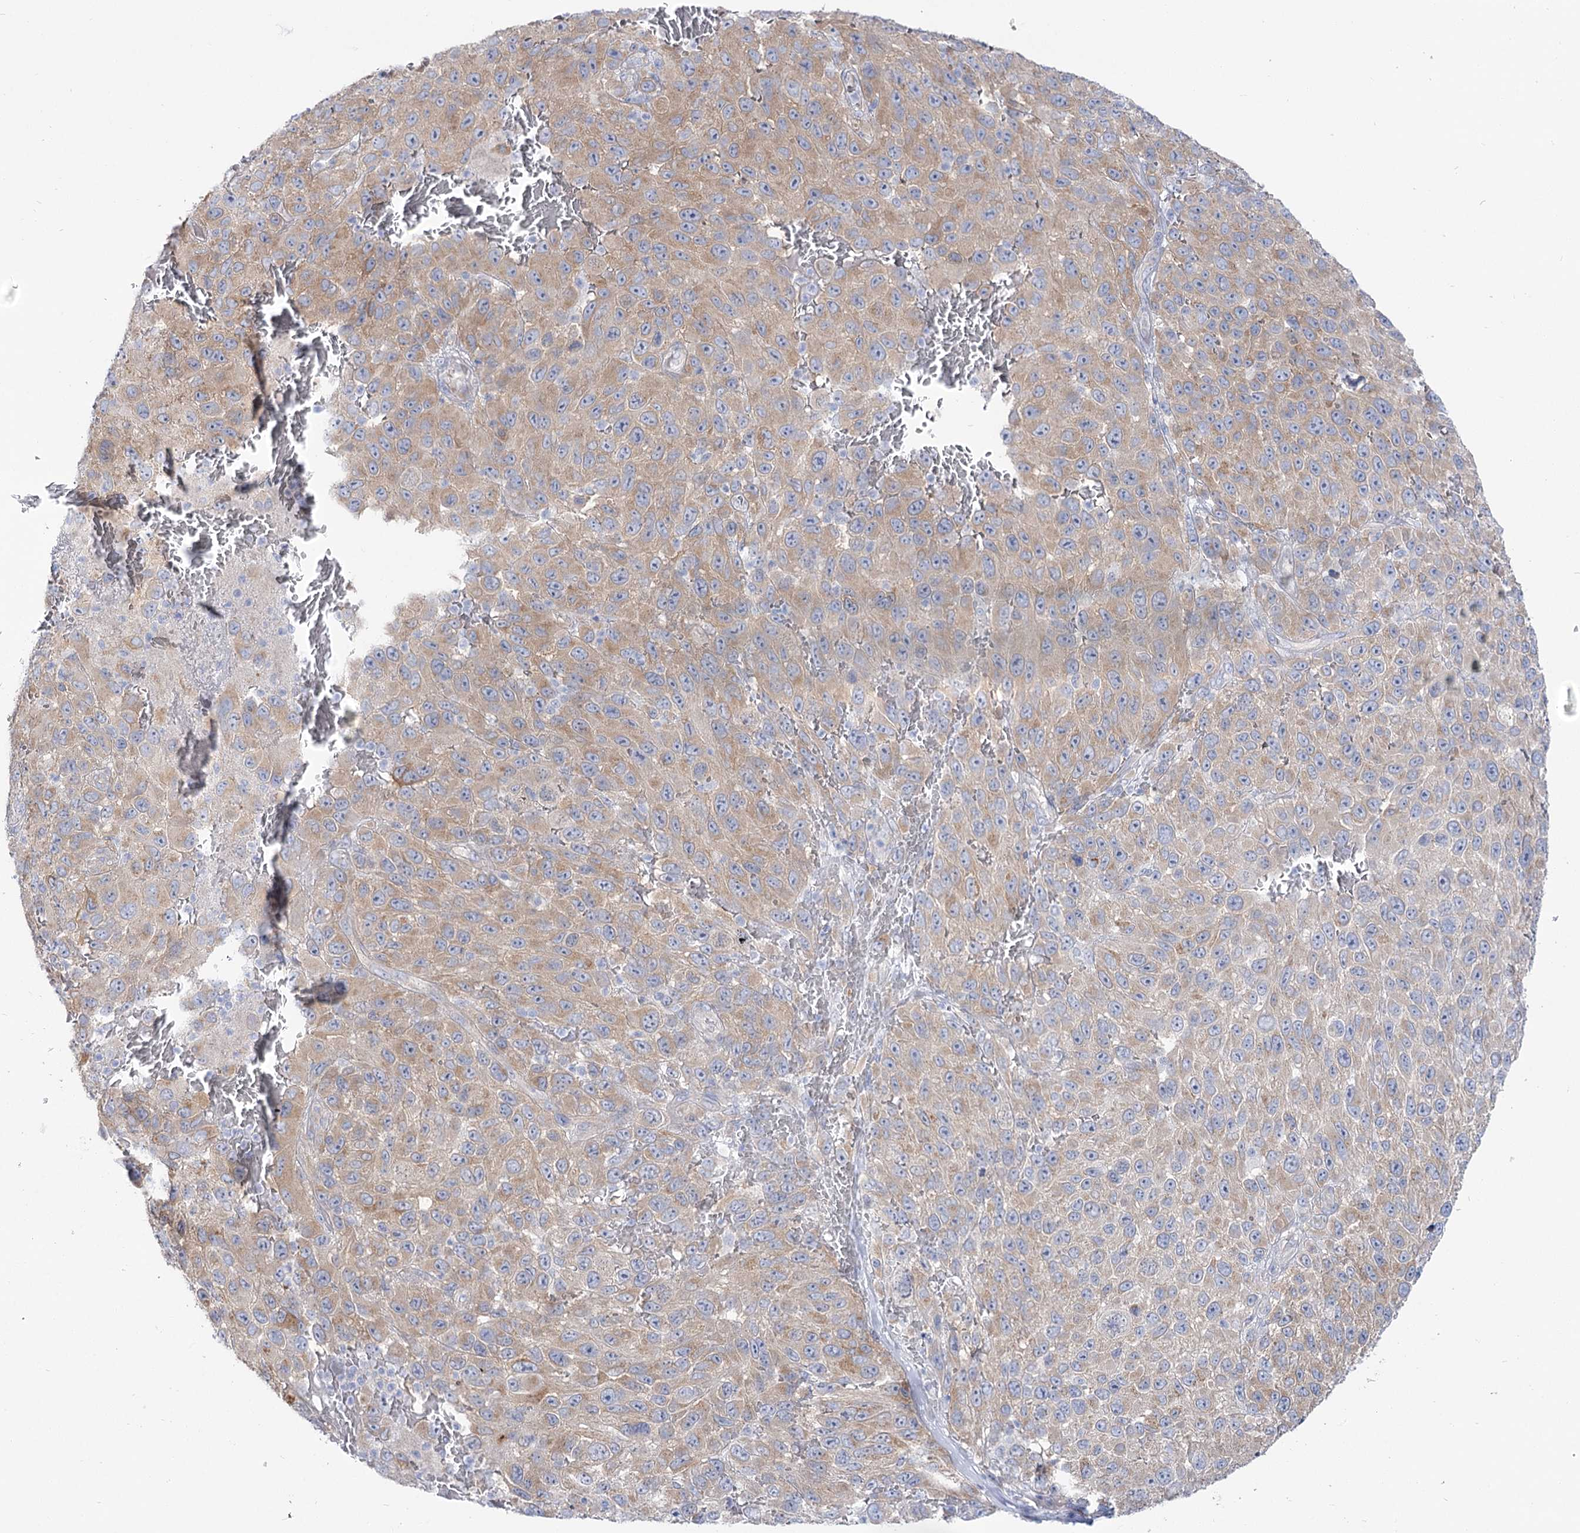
{"staining": {"intensity": "weak", "quantity": ">75%", "location": "cytoplasmic/membranous"}, "tissue": "melanoma", "cell_type": "Tumor cells", "image_type": "cancer", "snomed": [{"axis": "morphology", "description": "Malignant melanoma, NOS"}, {"axis": "topography", "description": "Skin"}], "caption": "Tumor cells show low levels of weak cytoplasmic/membranous staining in approximately >75% of cells in human melanoma.", "gene": "SUOX", "patient": {"sex": "female", "age": 96}}